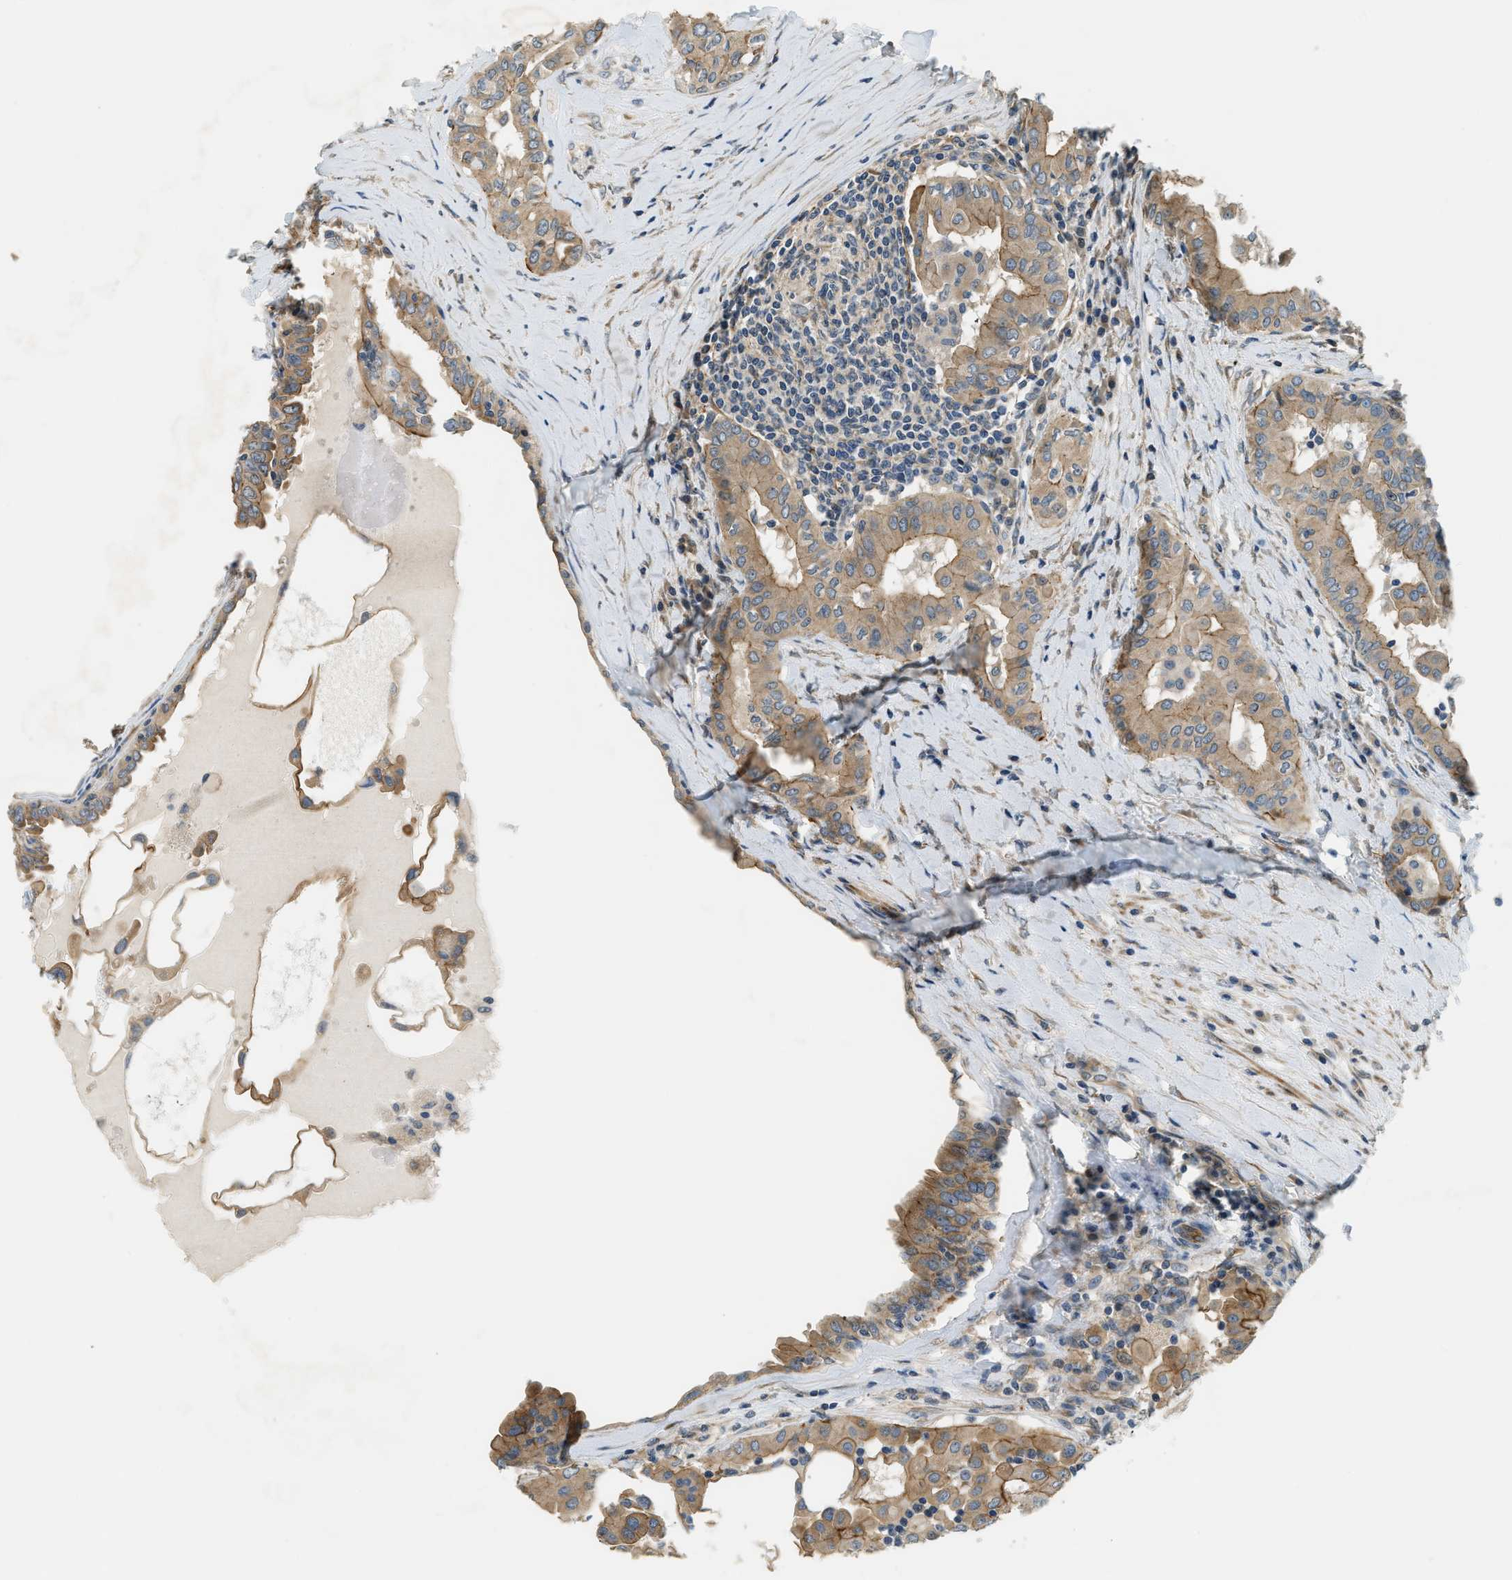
{"staining": {"intensity": "moderate", "quantity": ">75%", "location": "cytoplasmic/membranous"}, "tissue": "thyroid cancer", "cell_type": "Tumor cells", "image_type": "cancer", "snomed": [{"axis": "morphology", "description": "Papillary adenocarcinoma, NOS"}, {"axis": "topography", "description": "Thyroid gland"}], "caption": "Immunohistochemical staining of human thyroid papillary adenocarcinoma shows moderate cytoplasmic/membranous protein staining in about >75% of tumor cells.", "gene": "ALOX12", "patient": {"sex": "male", "age": 33}}